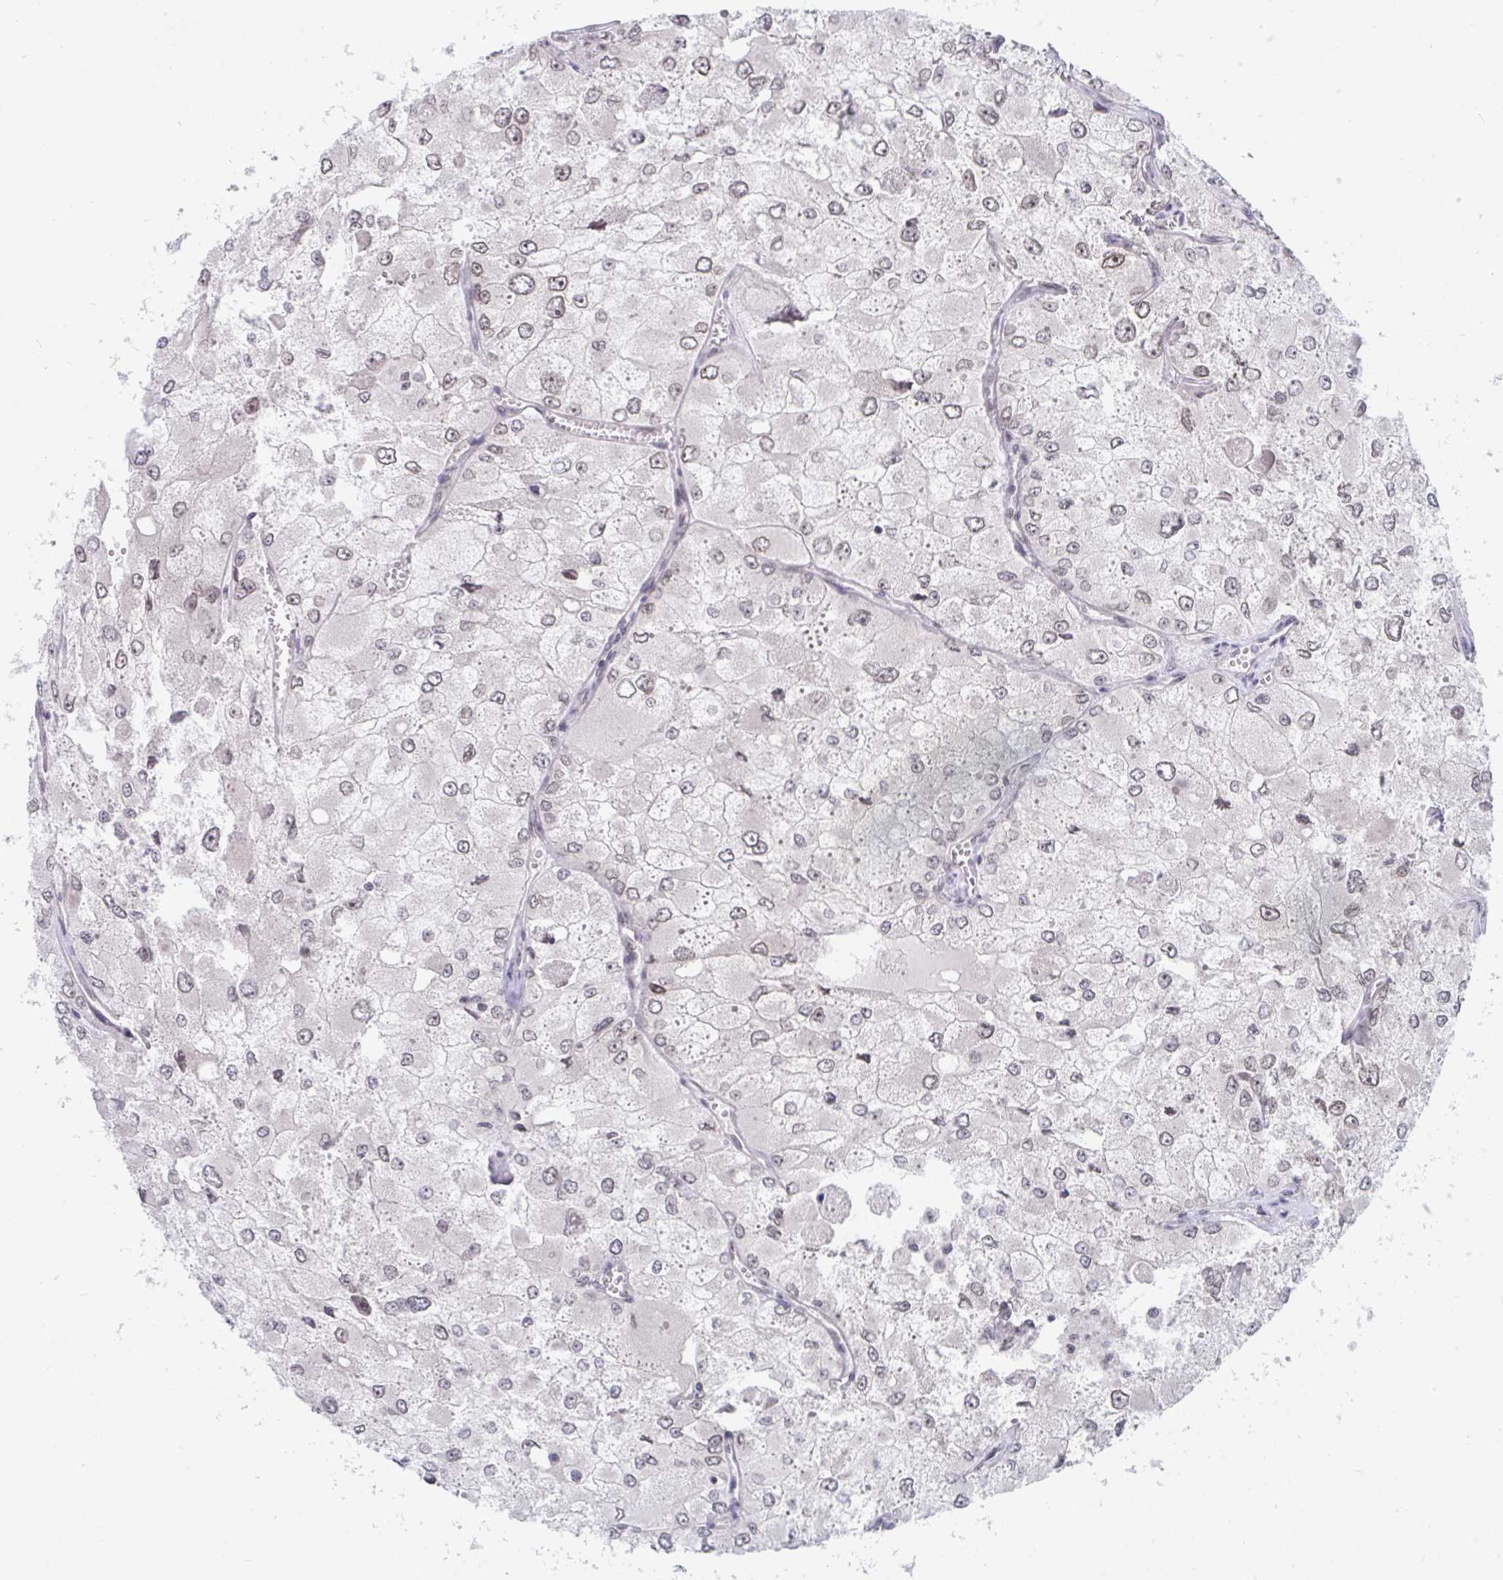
{"staining": {"intensity": "weak", "quantity": "<25%", "location": "nuclear"}, "tissue": "renal cancer", "cell_type": "Tumor cells", "image_type": "cancer", "snomed": [{"axis": "morphology", "description": "Adenocarcinoma, NOS"}, {"axis": "topography", "description": "Kidney"}], "caption": "High power microscopy histopathology image of an immunohistochemistry (IHC) photomicrograph of renal cancer (adenocarcinoma), revealing no significant positivity in tumor cells.", "gene": "TRIP12", "patient": {"sex": "female", "age": 70}}